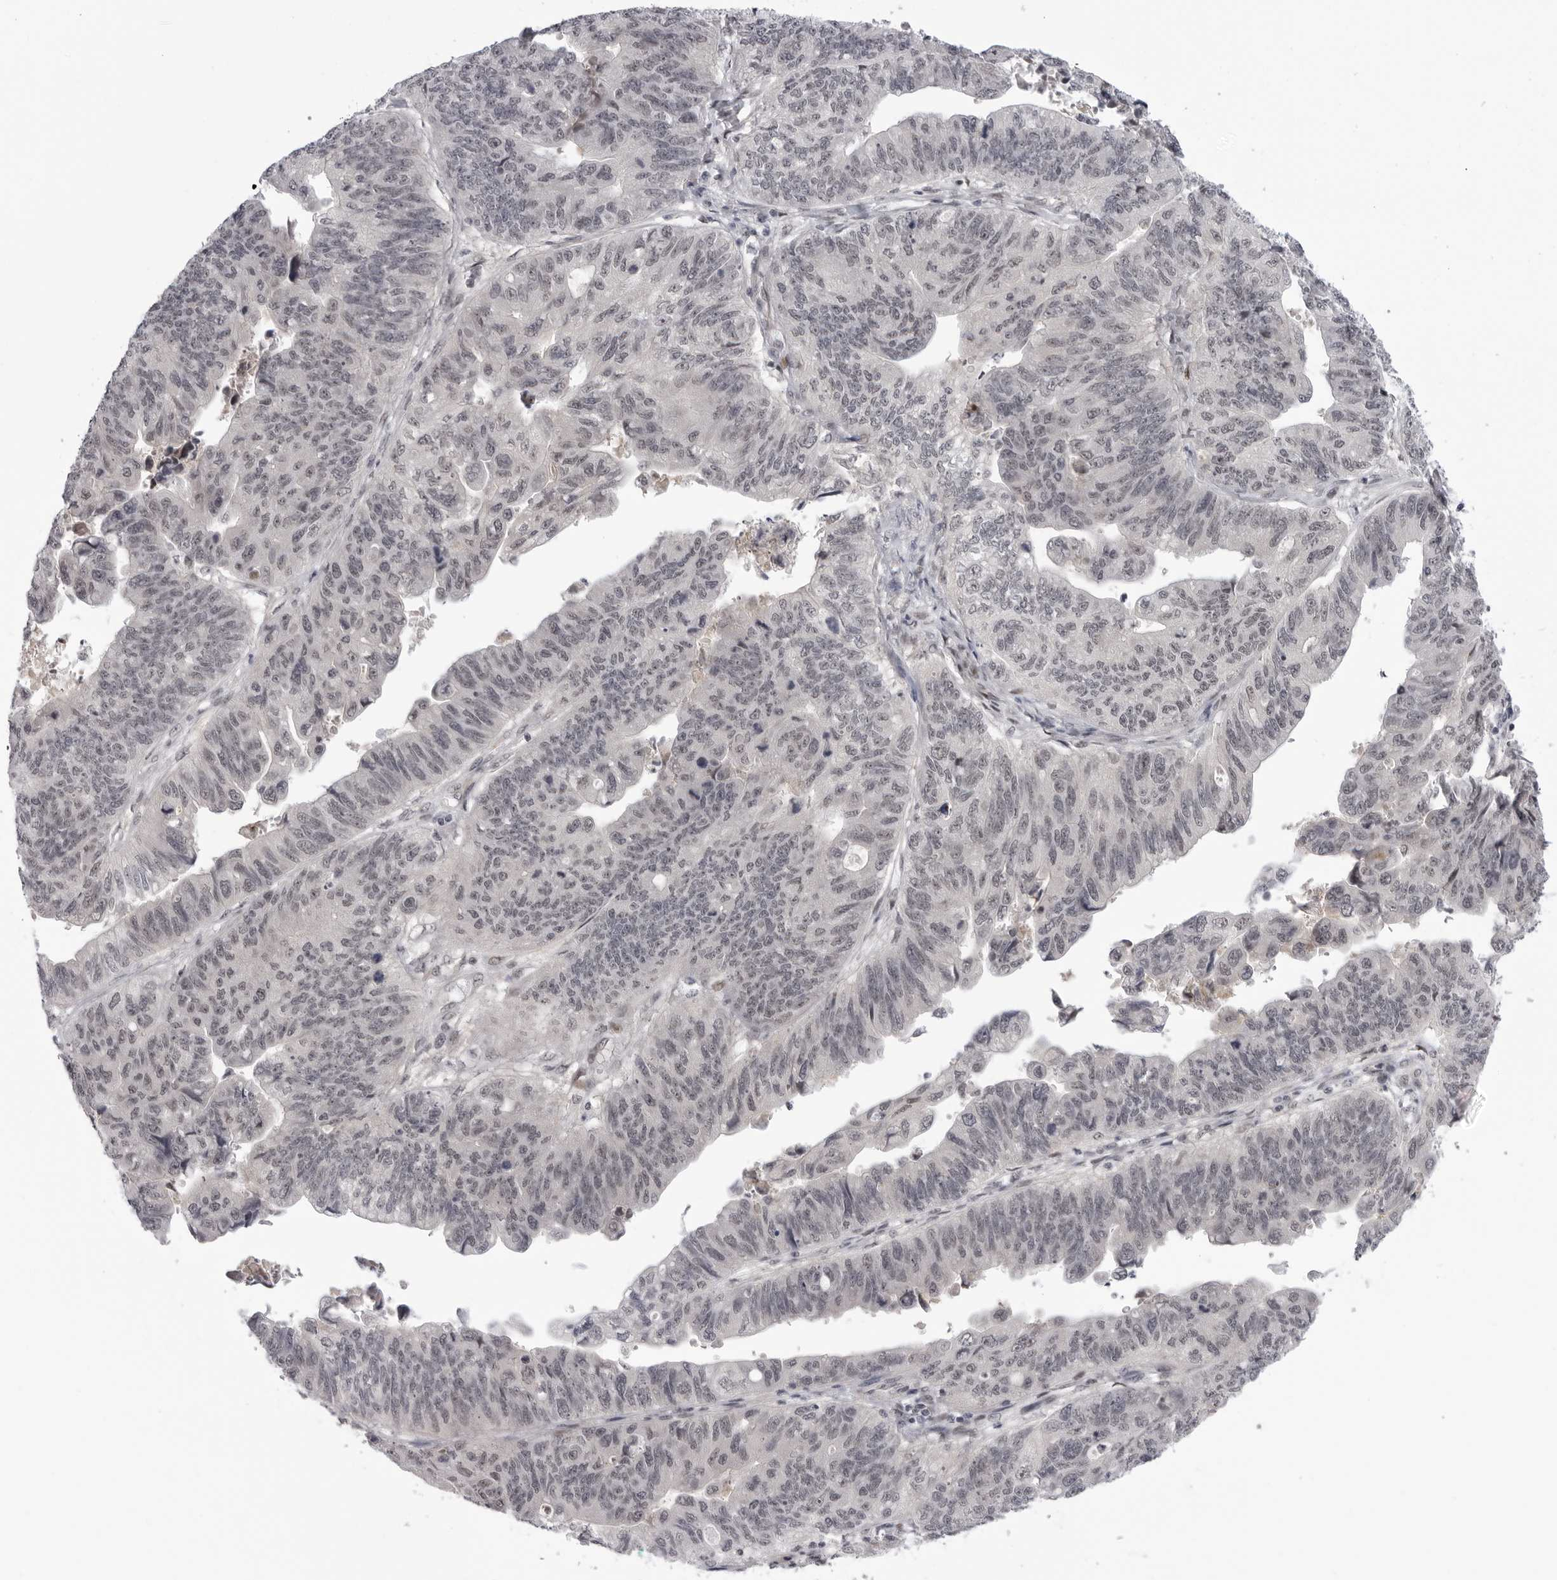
{"staining": {"intensity": "negative", "quantity": "none", "location": "none"}, "tissue": "stomach cancer", "cell_type": "Tumor cells", "image_type": "cancer", "snomed": [{"axis": "morphology", "description": "Adenocarcinoma, NOS"}, {"axis": "topography", "description": "Stomach"}], "caption": "A photomicrograph of human adenocarcinoma (stomach) is negative for staining in tumor cells.", "gene": "ALPK2", "patient": {"sex": "male", "age": 59}}